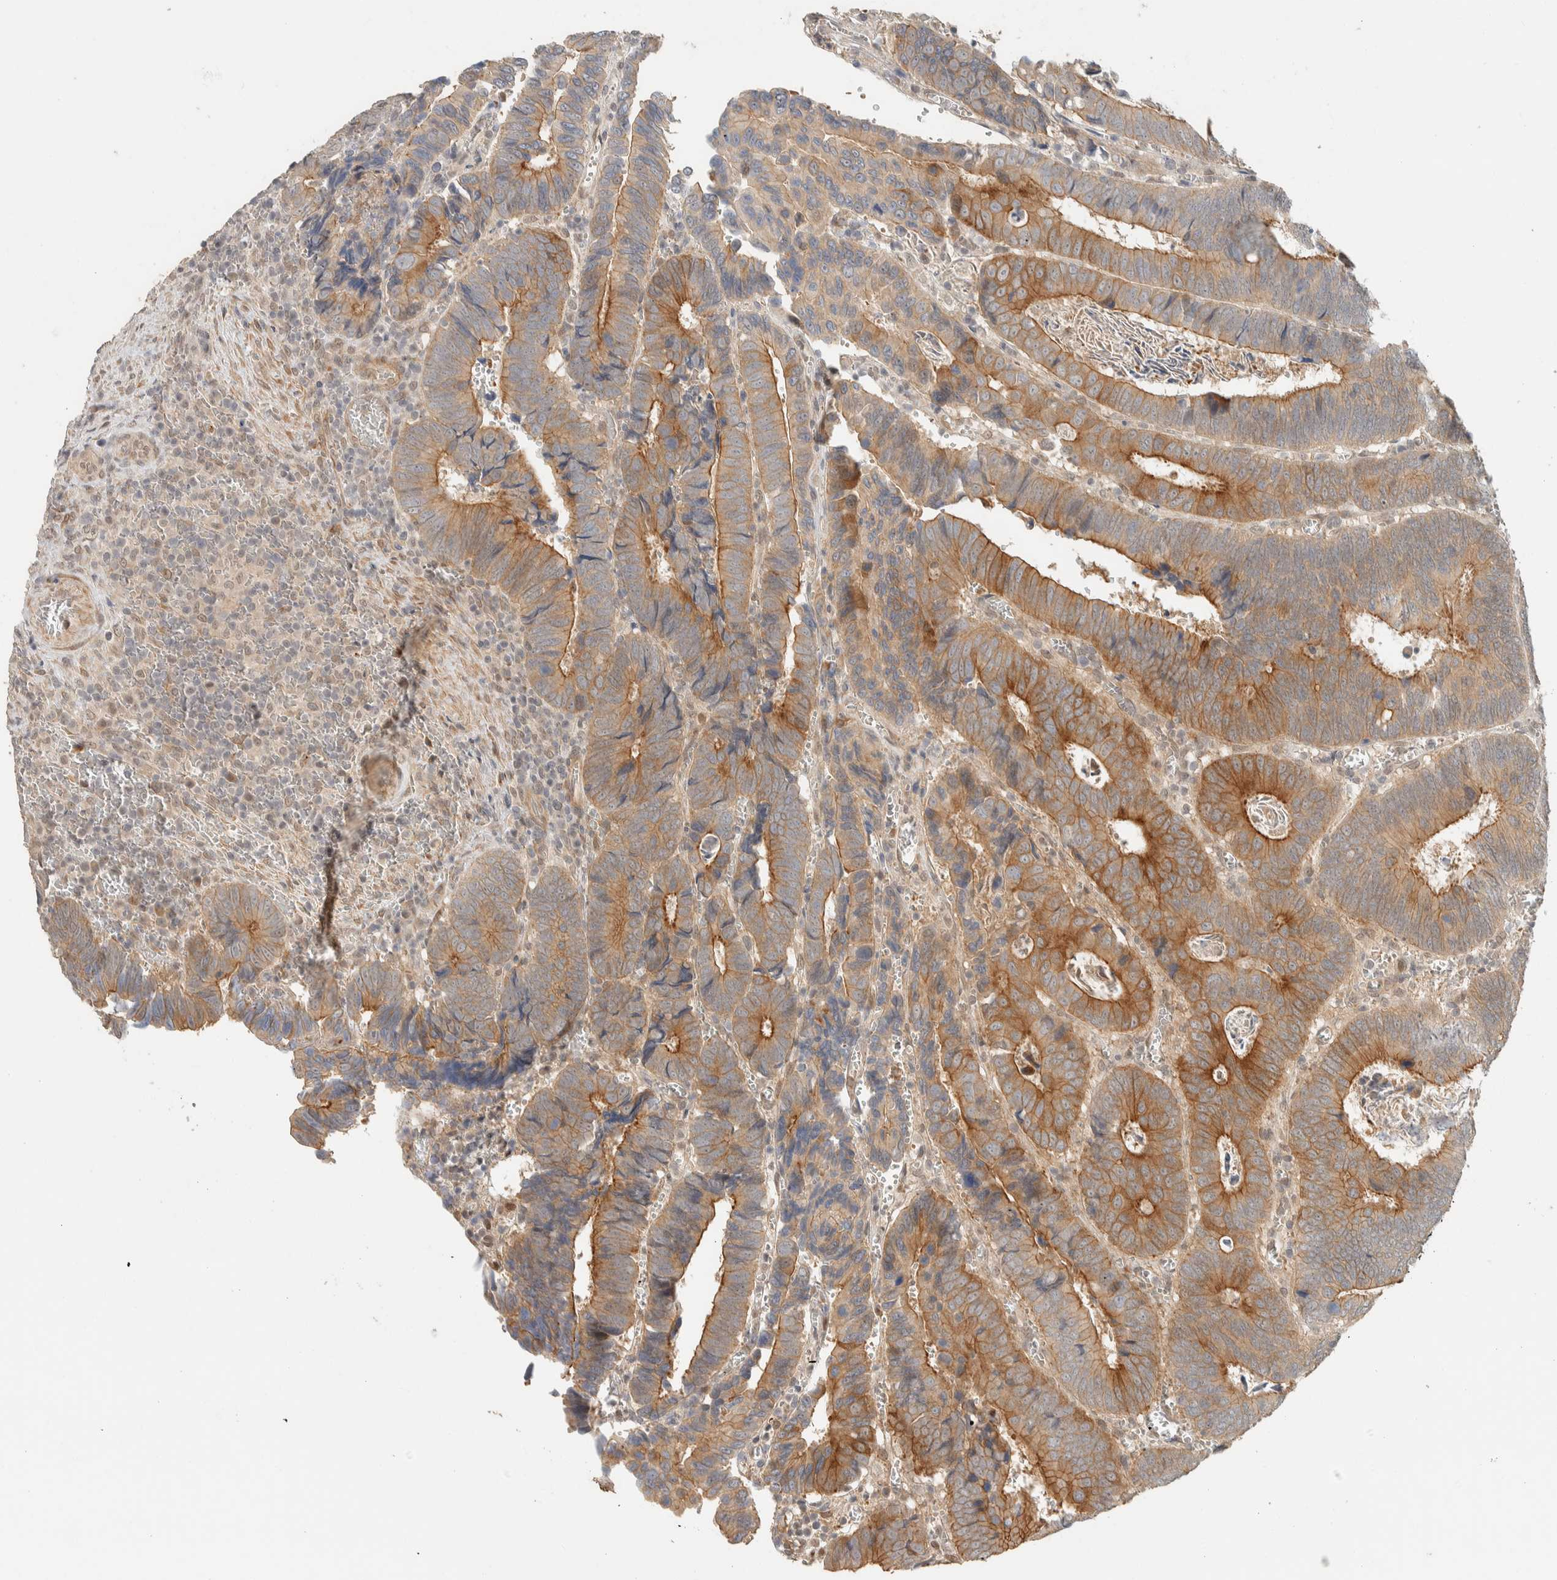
{"staining": {"intensity": "moderate", "quantity": ">75%", "location": "cytoplasmic/membranous"}, "tissue": "colorectal cancer", "cell_type": "Tumor cells", "image_type": "cancer", "snomed": [{"axis": "morphology", "description": "Inflammation, NOS"}, {"axis": "morphology", "description": "Adenocarcinoma, NOS"}, {"axis": "topography", "description": "Colon"}], "caption": "High-magnification brightfield microscopy of colorectal cancer (adenocarcinoma) stained with DAB (brown) and counterstained with hematoxylin (blue). tumor cells exhibit moderate cytoplasmic/membranous expression is present in about>75% of cells. (DAB (3,3'-diaminobenzidine) = brown stain, brightfield microscopy at high magnification).", "gene": "ZBTB2", "patient": {"sex": "male", "age": 72}}